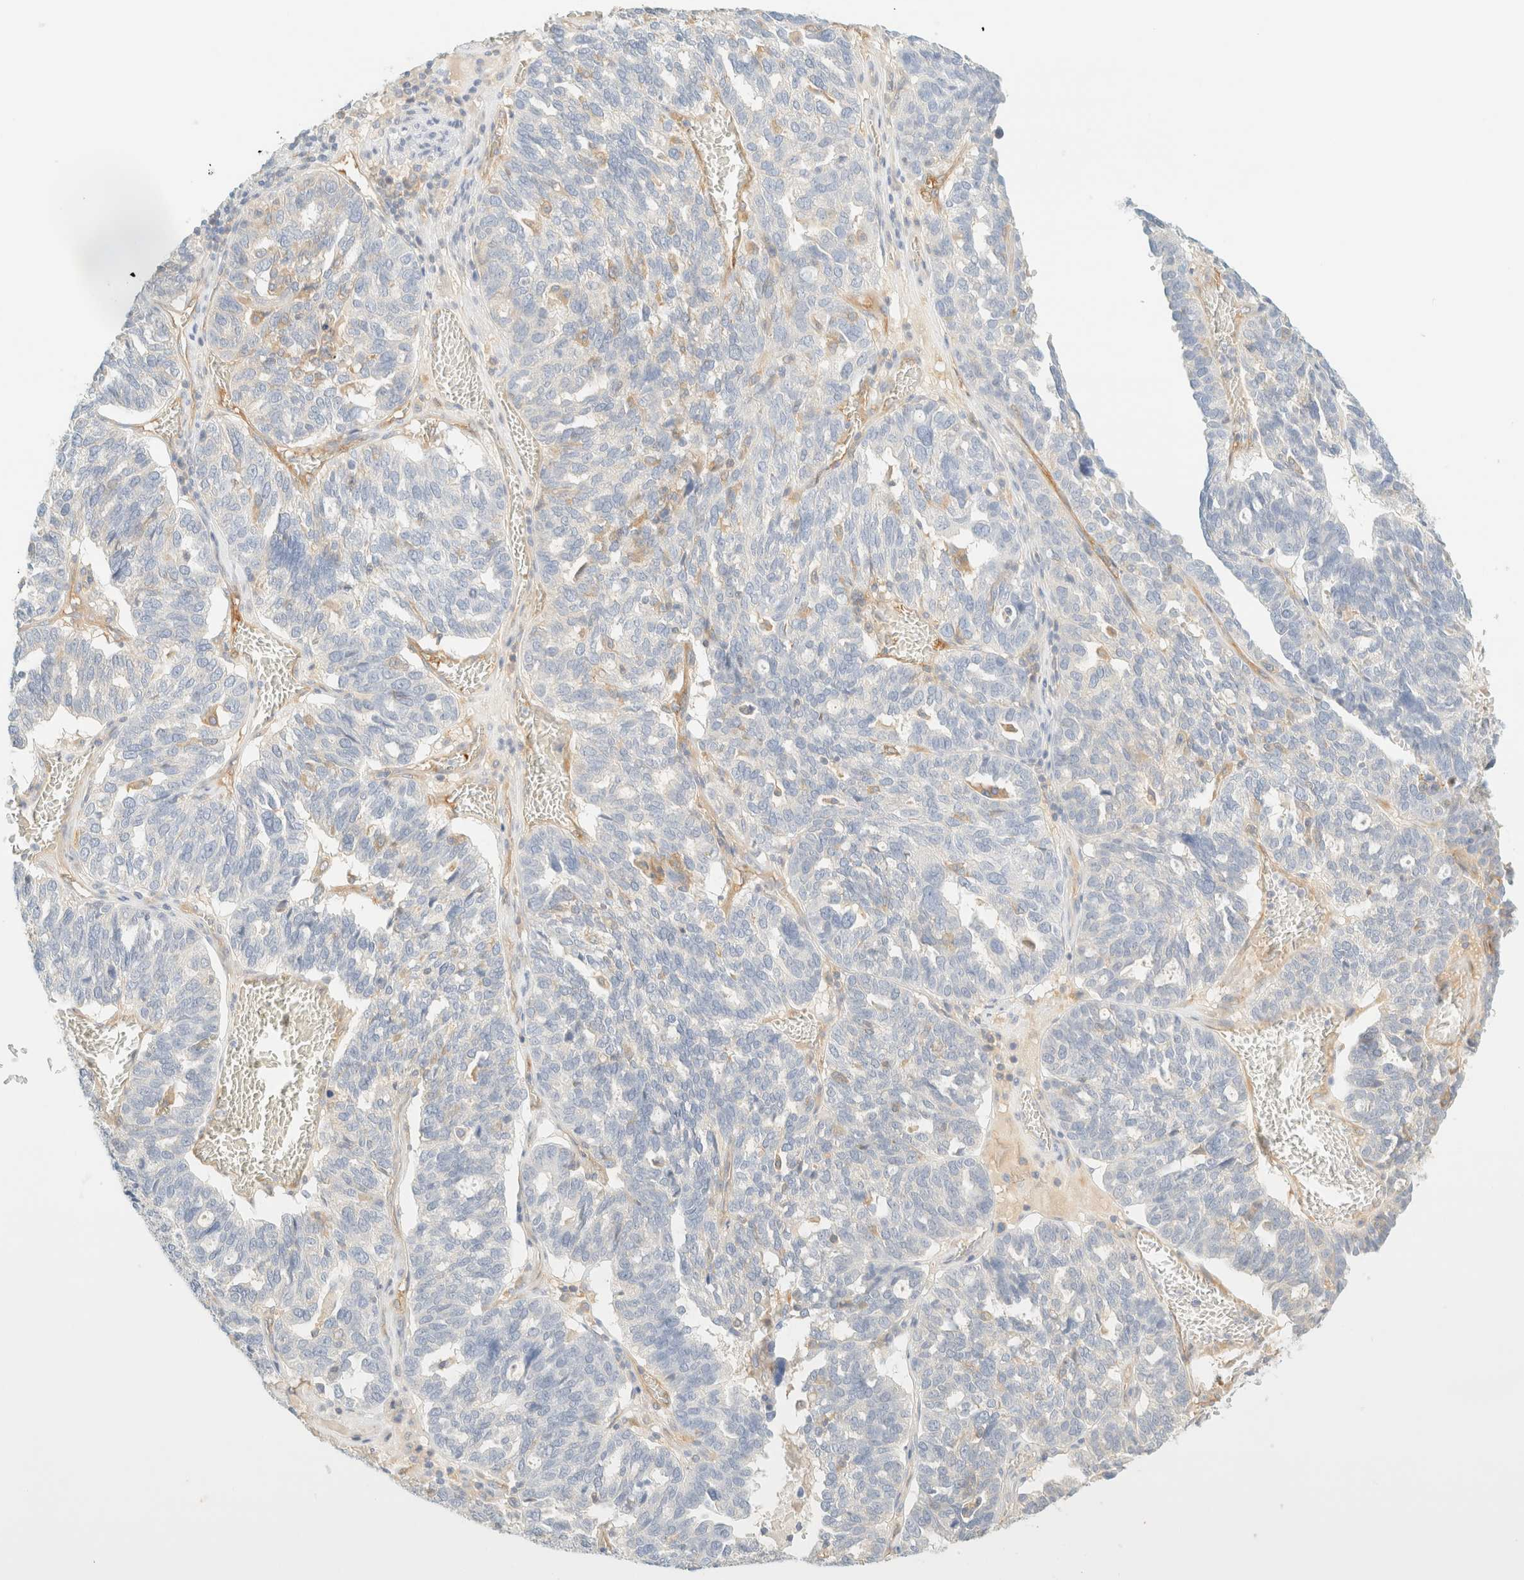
{"staining": {"intensity": "negative", "quantity": "none", "location": "none"}, "tissue": "ovarian cancer", "cell_type": "Tumor cells", "image_type": "cancer", "snomed": [{"axis": "morphology", "description": "Cystadenocarcinoma, serous, NOS"}, {"axis": "topography", "description": "Ovary"}], "caption": "This is a photomicrograph of immunohistochemistry staining of serous cystadenocarcinoma (ovarian), which shows no expression in tumor cells.", "gene": "FHOD1", "patient": {"sex": "female", "age": 59}}